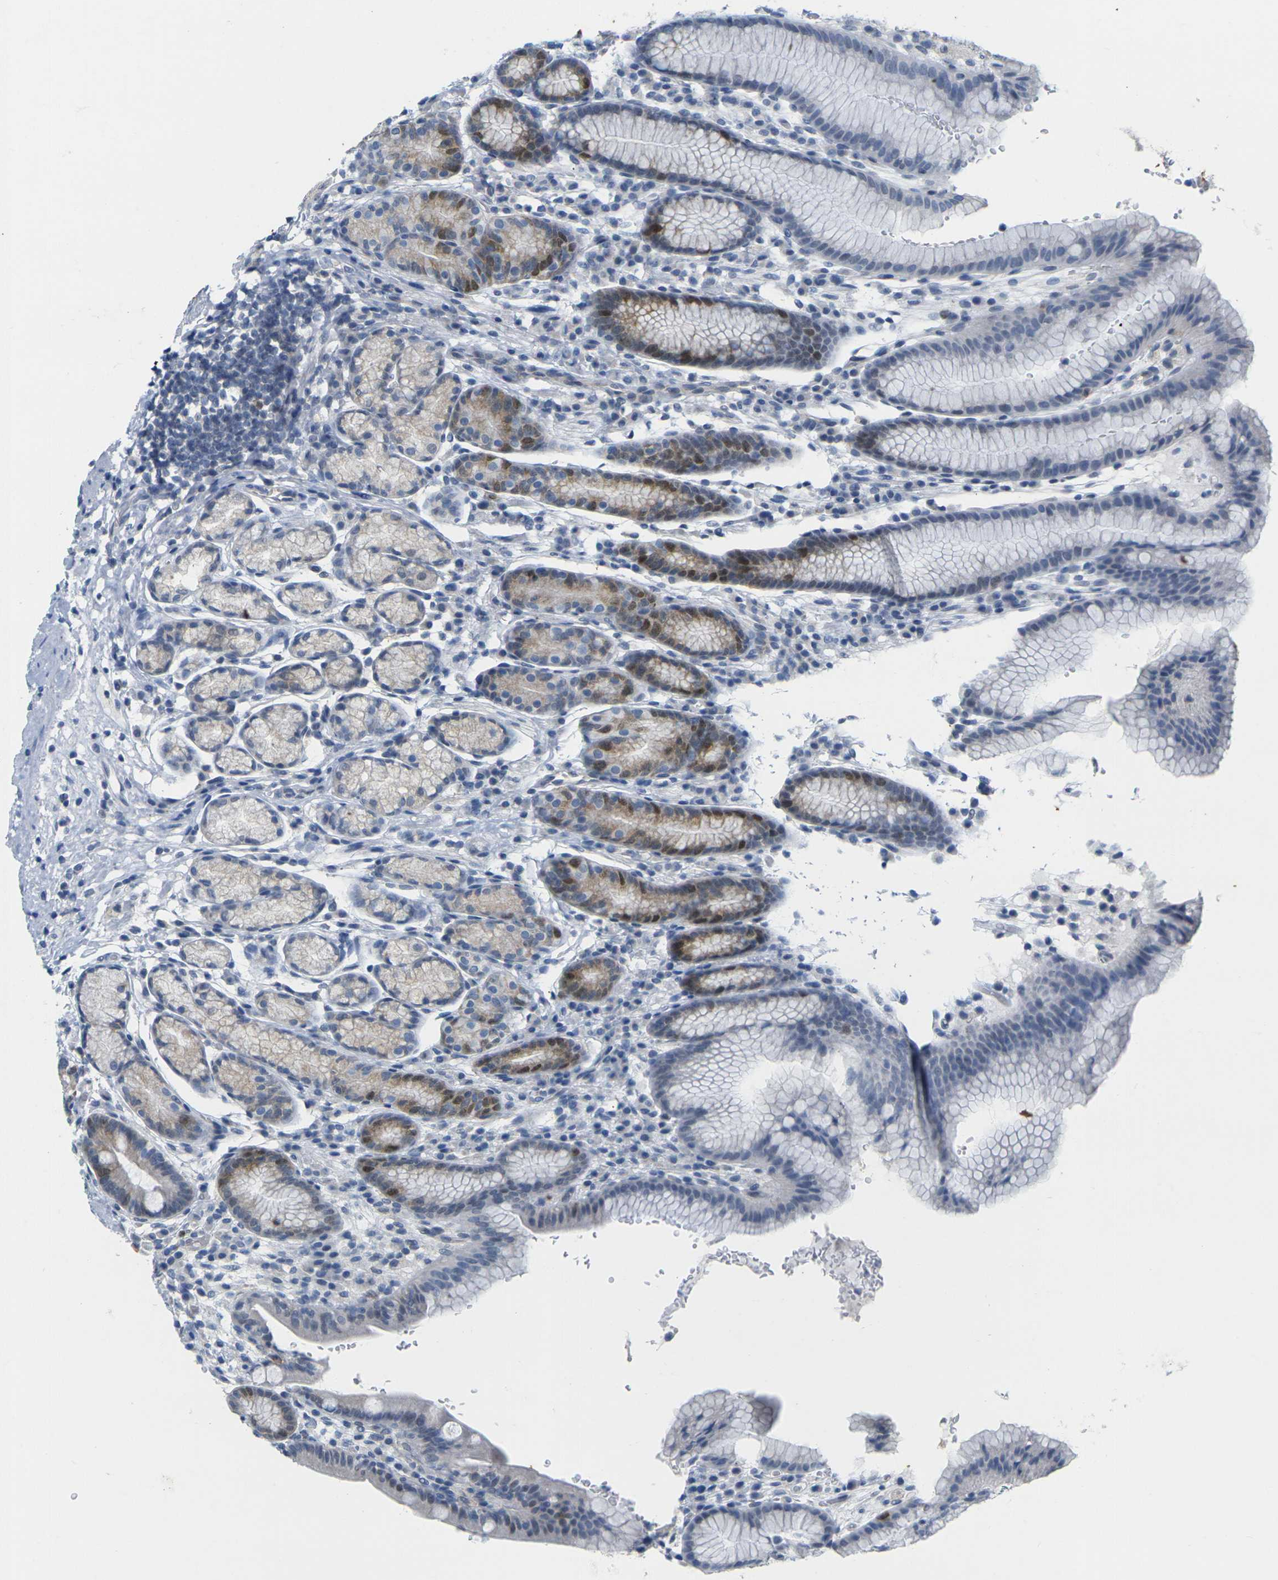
{"staining": {"intensity": "strong", "quantity": "<25%", "location": "cytoplasmic/membranous,nuclear"}, "tissue": "stomach", "cell_type": "Glandular cells", "image_type": "normal", "snomed": [{"axis": "morphology", "description": "Normal tissue, NOS"}, {"axis": "topography", "description": "Stomach, lower"}], "caption": "This micrograph displays IHC staining of unremarkable human stomach, with medium strong cytoplasmic/membranous,nuclear expression in about <25% of glandular cells.", "gene": "CDK2", "patient": {"sex": "male", "age": 52}}